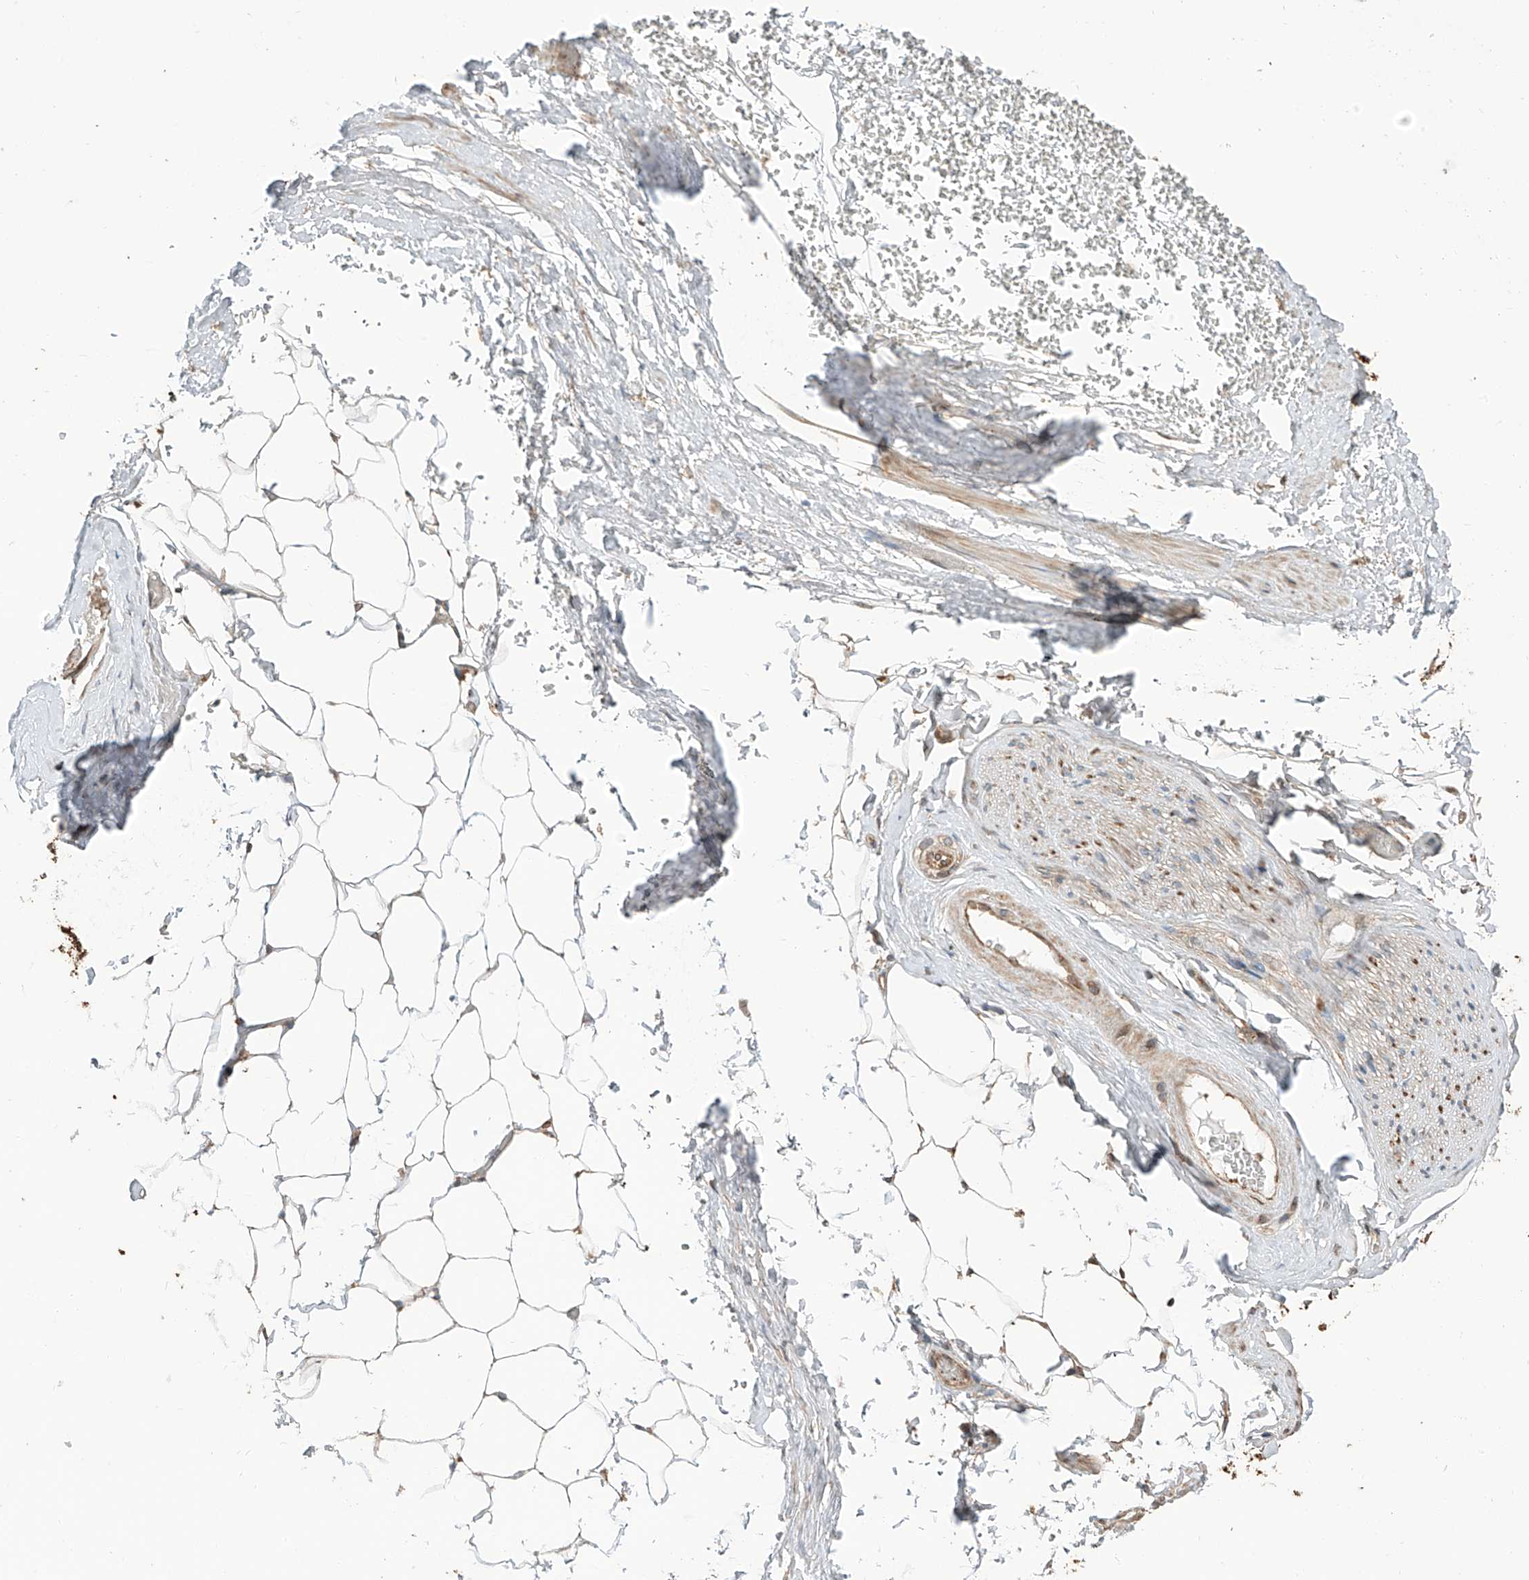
{"staining": {"intensity": "weak", "quantity": ">75%", "location": "cytoplasmic/membranous"}, "tissue": "adipose tissue", "cell_type": "Adipocytes", "image_type": "normal", "snomed": [{"axis": "morphology", "description": "Normal tissue, NOS"}, {"axis": "morphology", "description": "Adenocarcinoma, Low grade"}, {"axis": "topography", "description": "Prostate"}, {"axis": "topography", "description": "Peripheral nerve tissue"}], "caption": "Weak cytoplasmic/membranous protein expression is appreciated in approximately >75% of adipocytes in adipose tissue.", "gene": "CEP162", "patient": {"sex": "male", "age": 63}}